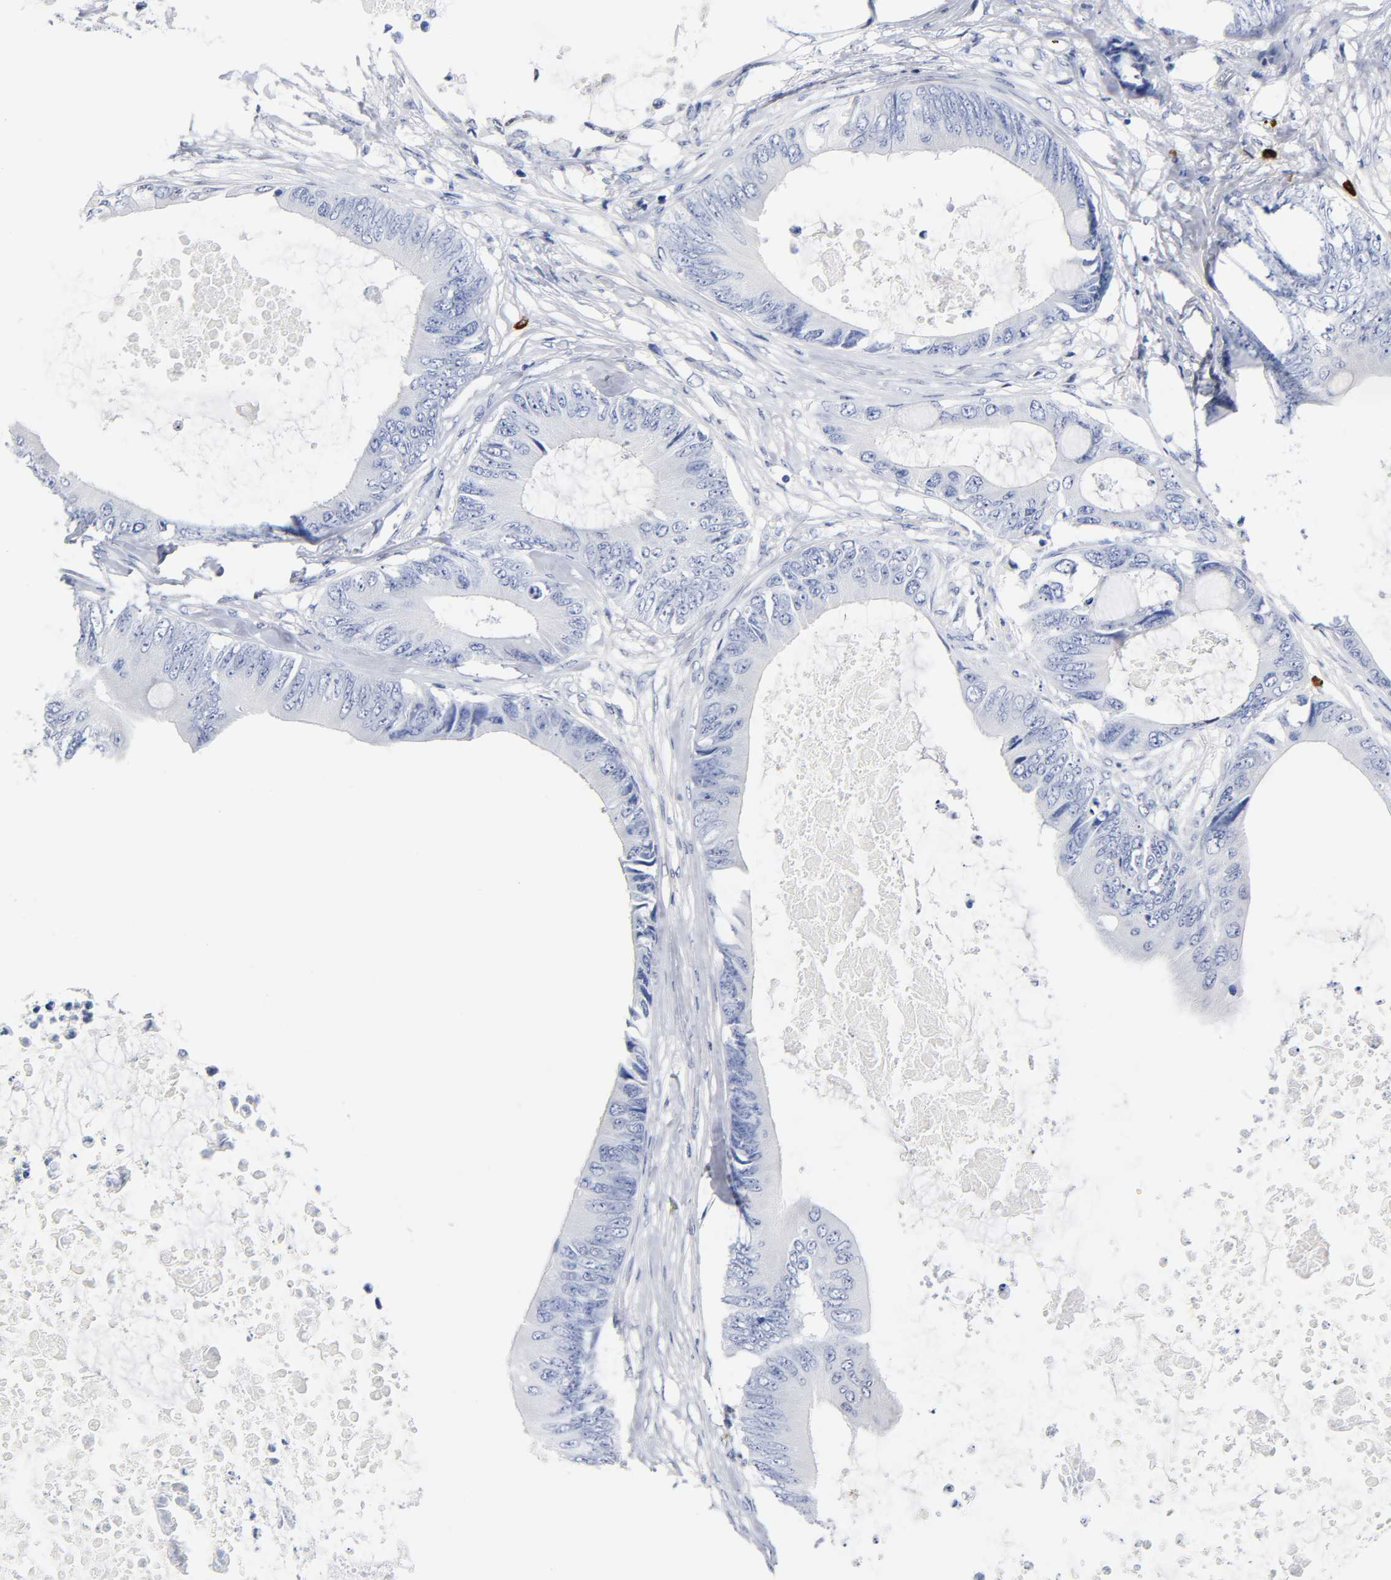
{"staining": {"intensity": "negative", "quantity": "none", "location": "none"}, "tissue": "colorectal cancer", "cell_type": "Tumor cells", "image_type": "cancer", "snomed": [{"axis": "morphology", "description": "Normal tissue, NOS"}, {"axis": "morphology", "description": "Adenocarcinoma, NOS"}, {"axis": "topography", "description": "Rectum"}, {"axis": "topography", "description": "Peripheral nerve tissue"}], "caption": "Immunohistochemistry (IHC) photomicrograph of neoplastic tissue: human colorectal cancer (adenocarcinoma) stained with DAB exhibits no significant protein expression in tumor cells.", "gene": "NAB2", "patient": {"sex": "female", "age": 77}}